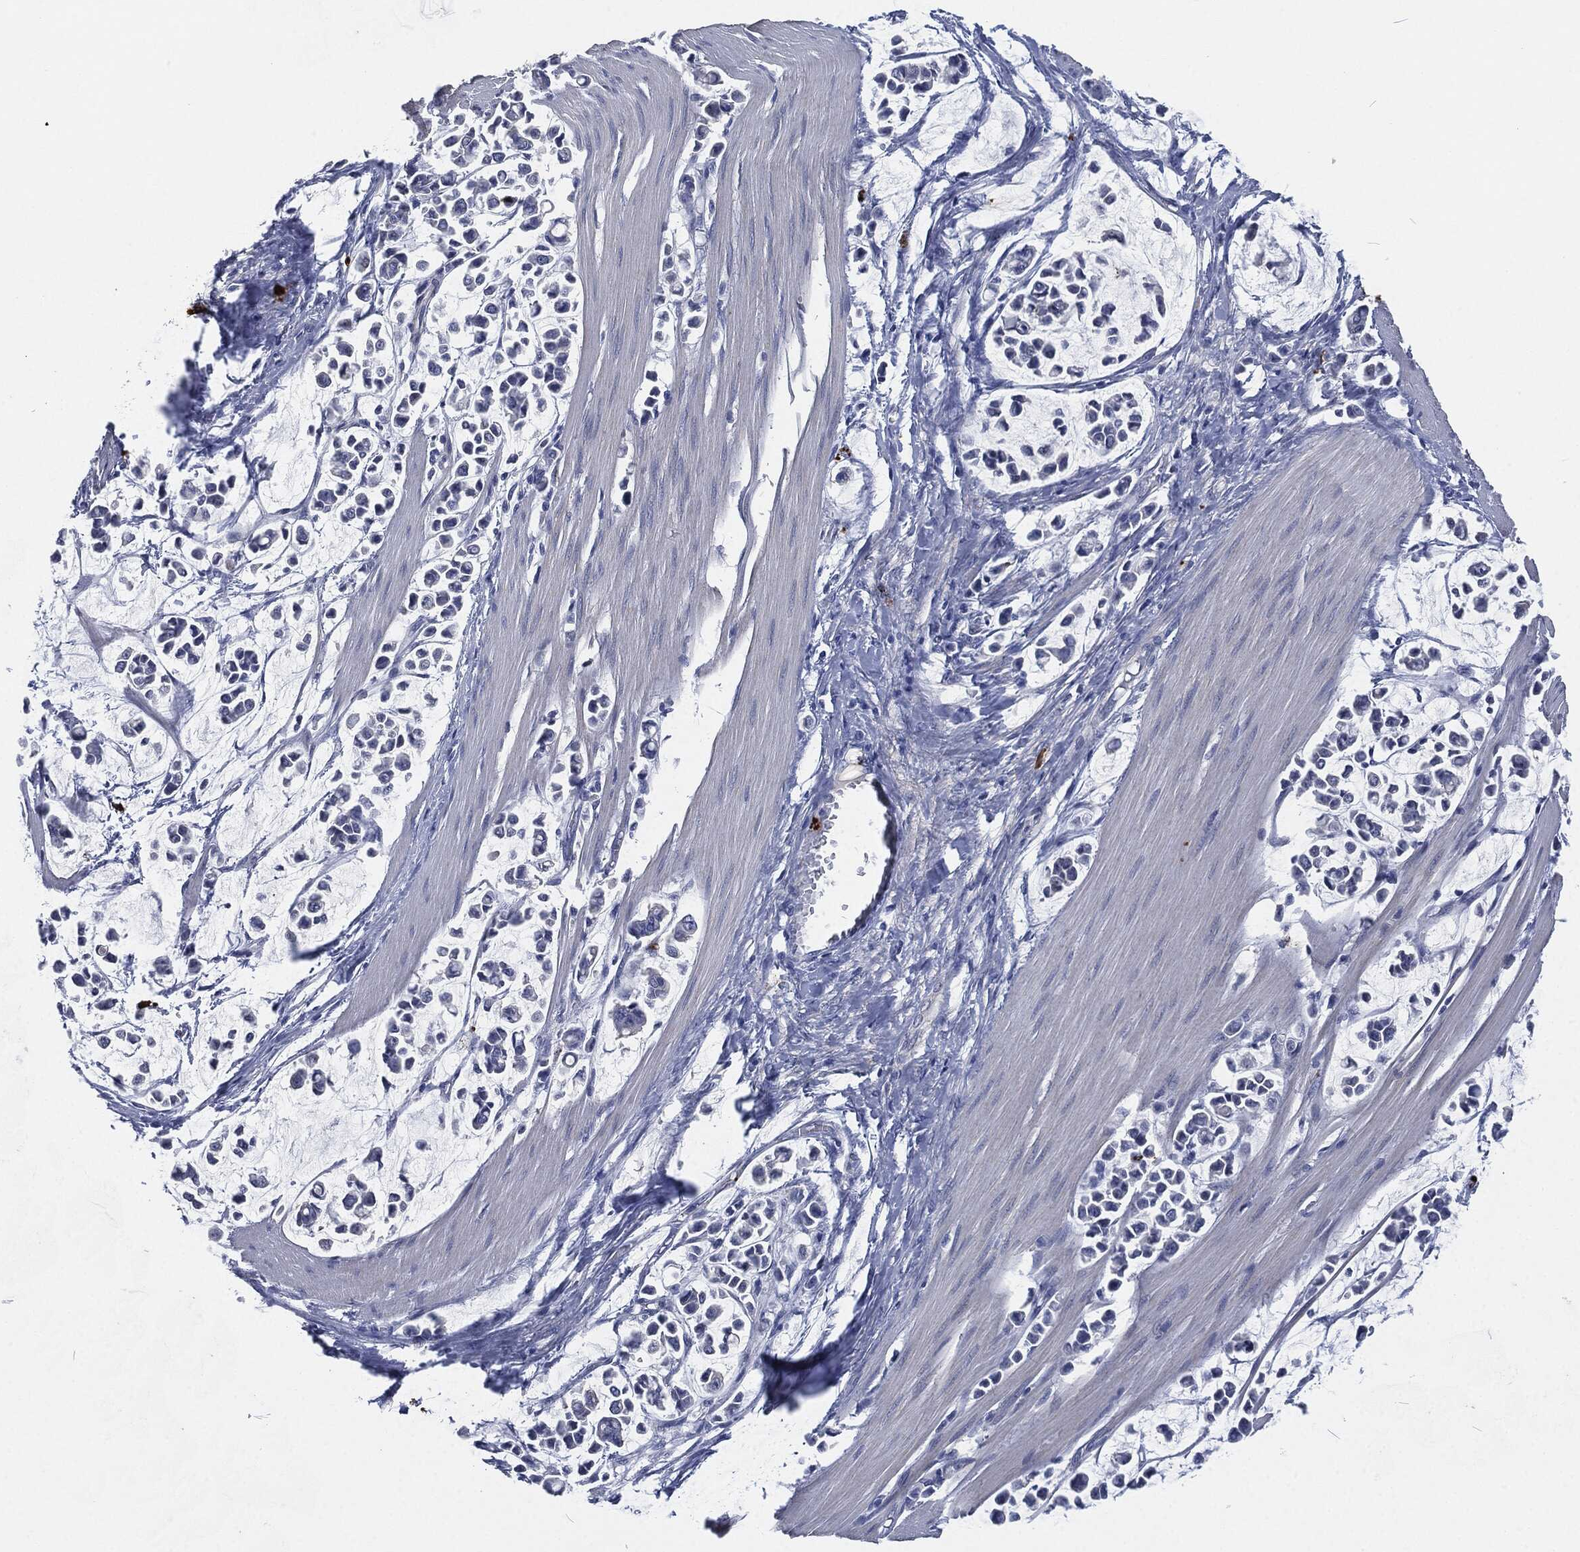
{"staining": {"intensity": "negative", "quantity": "none", "location": "none"}, "tissue": "stomach cancer", "cell_type": "Tumor cells", "image_type": "cancer", "snomed": [{"axis": "morphology", "description": "Adenocarcinoma, NOS"}, {"axis": "topography", "description": "Stomach"}], "caption": "Immunohistochemistry (IHC) micrograph of stomach cancer (adenocarcinoma) stained for a protein (brown), which exhibits no staining in tumor cells.", "gene": "MPO", "patient": {"sex": "male", "age": 82}}